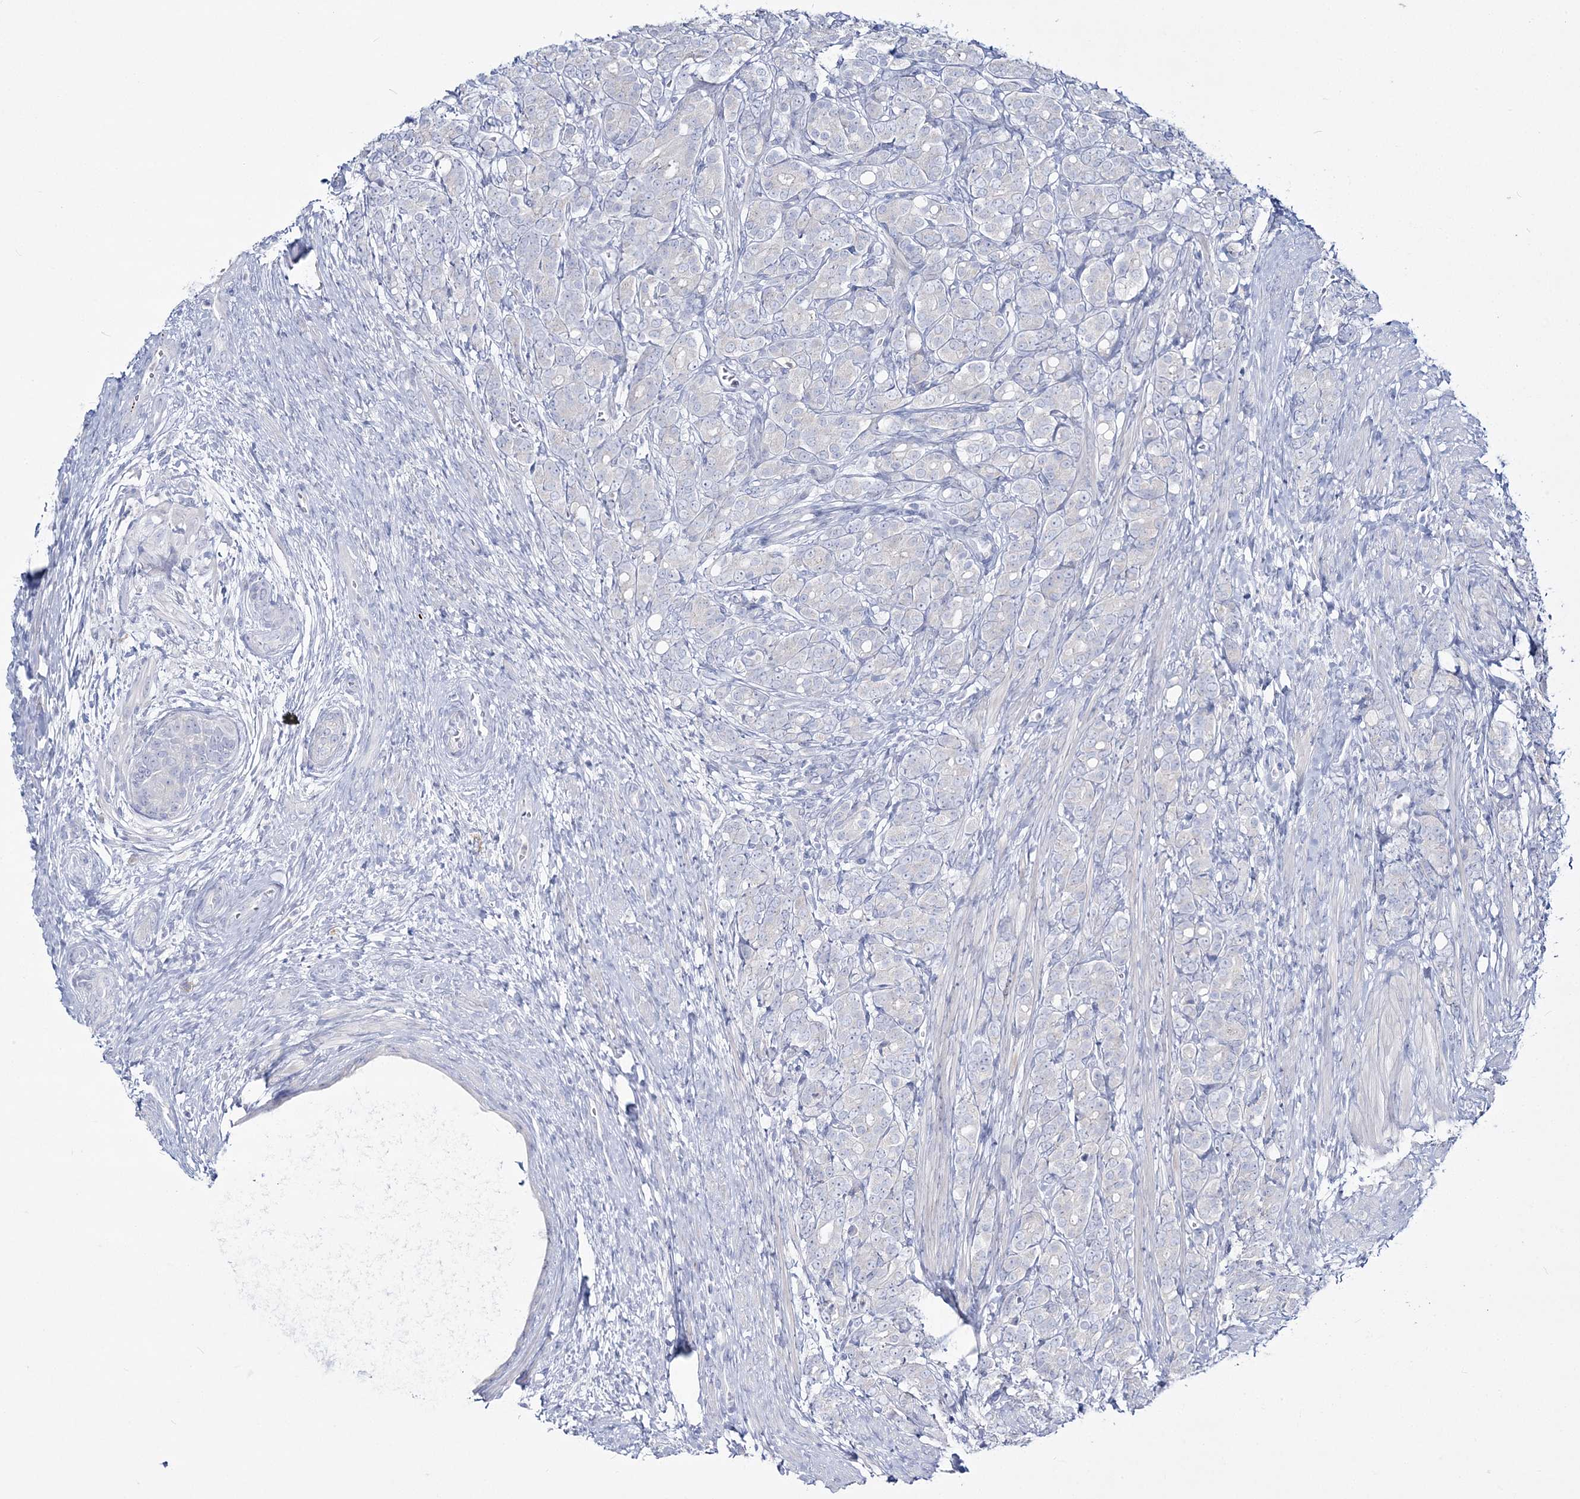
{"staining": {"intensity": "negative", "quantity": "none", "location": "none"}, "tissue": "prostate cancer", "cell_type": "Tumor cells", "image_type": "cancer", "snomed": [{"axis": "morphology", "description": "Adenocarcinoma, High grade"}, {"axis": "topography", "description": "Prostate"}], "caption": "An immunohistochemistry photomicrograph of prostate cancer is shown. There is no staining in tumor cells of prostate cancer.", "gene": "WDSUB1", "patient": {"sex": "male", "age": 62}}